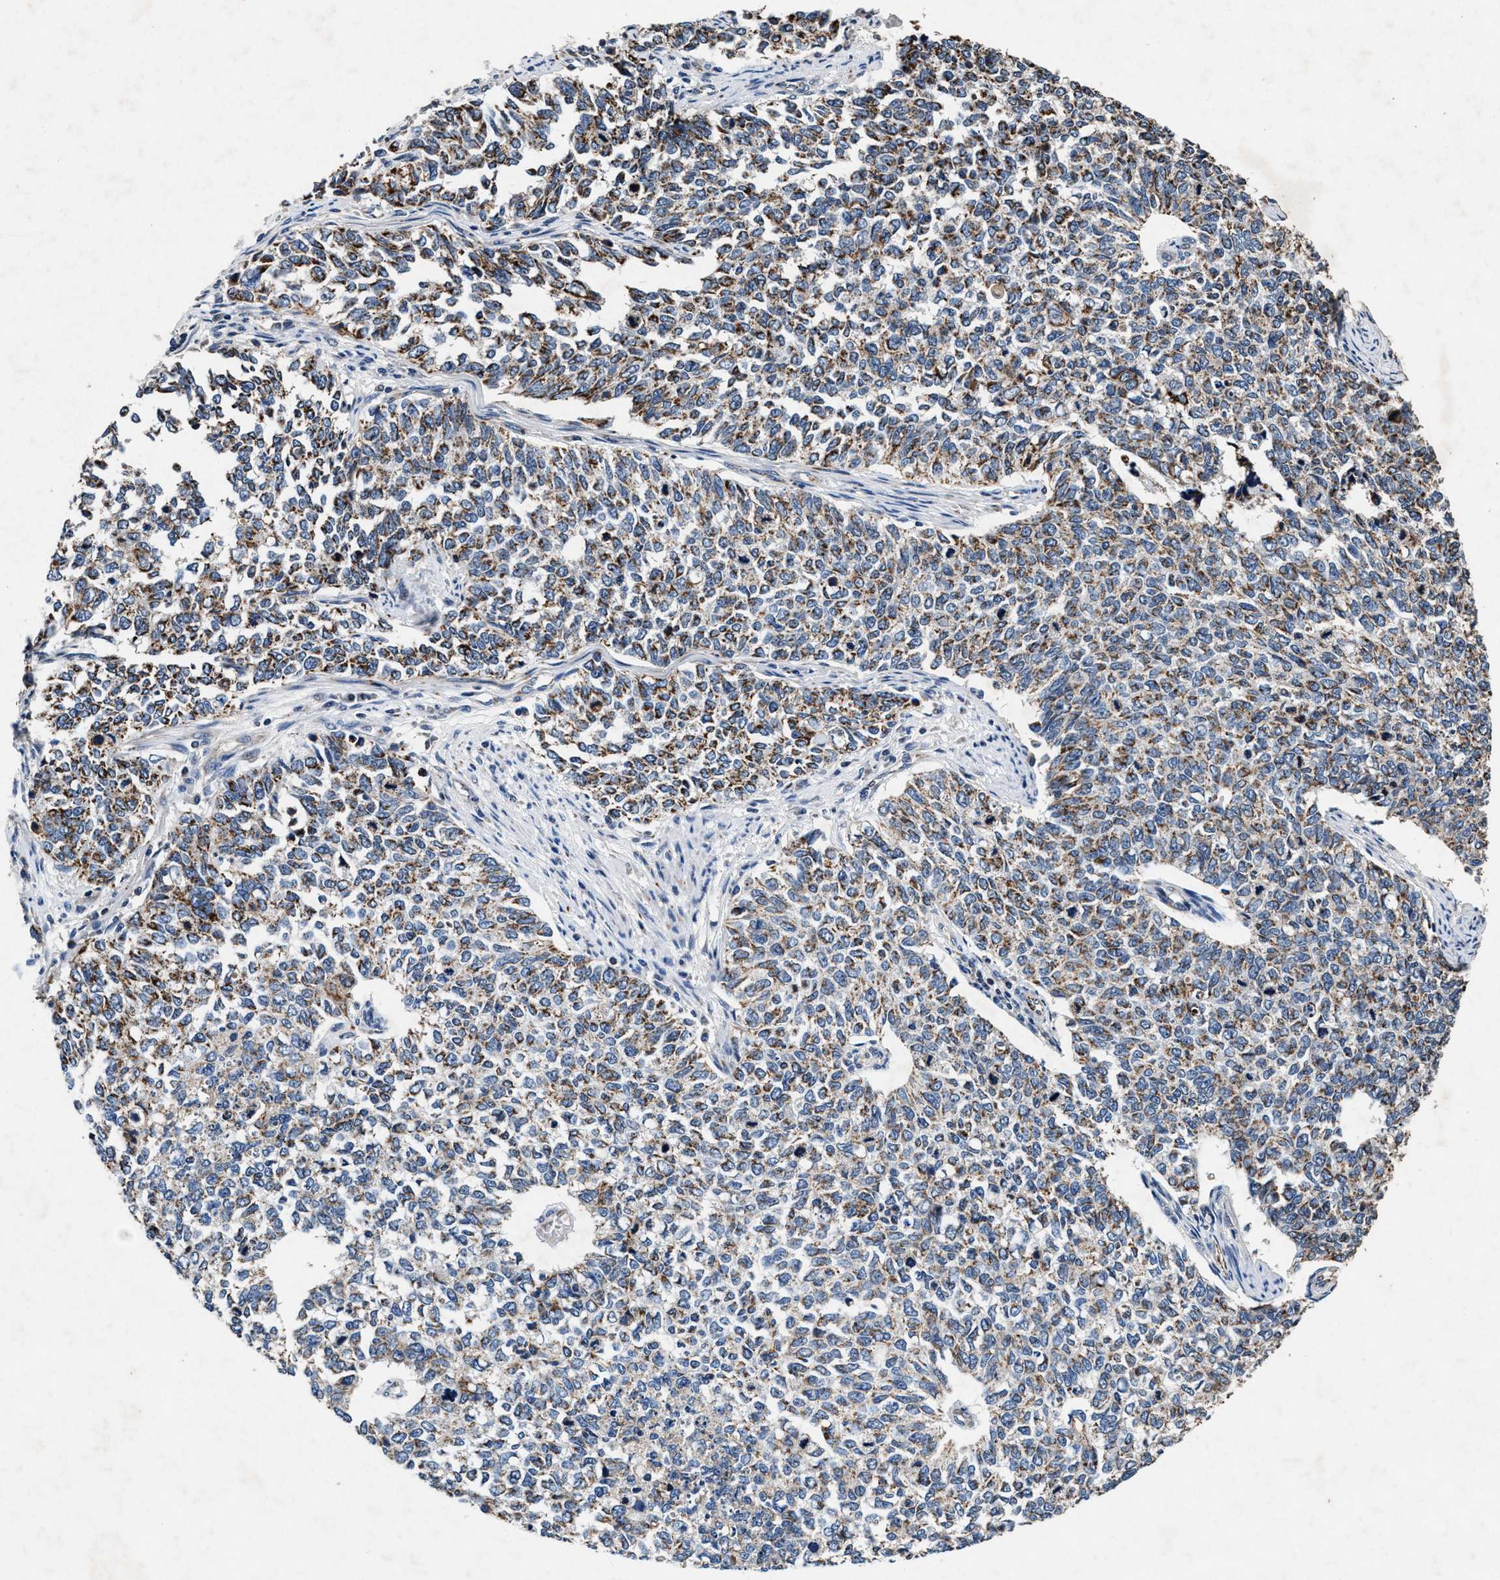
{"staining": {"intensity": "moderate", "quantity": ">75%", "location": "cytoplasmic/membranous"}, "tissue": "cervical cancer", "cell_type": "Tumor cells", "image_type": "cancer", "snomed": [{"axis": "morphology", "description": "Squamous cell carcinoma, NOS"}, {"axis": "topography", "description": "Cervix"}], "caption": "Squamous cell carcinoma (cervical) stained with IHC displays moderate cytoplasmic/membranous staining in approximately >75% of tumor cells.", "gene": "PKD2L1", "patient": {"sex": "female", "age": 63}}